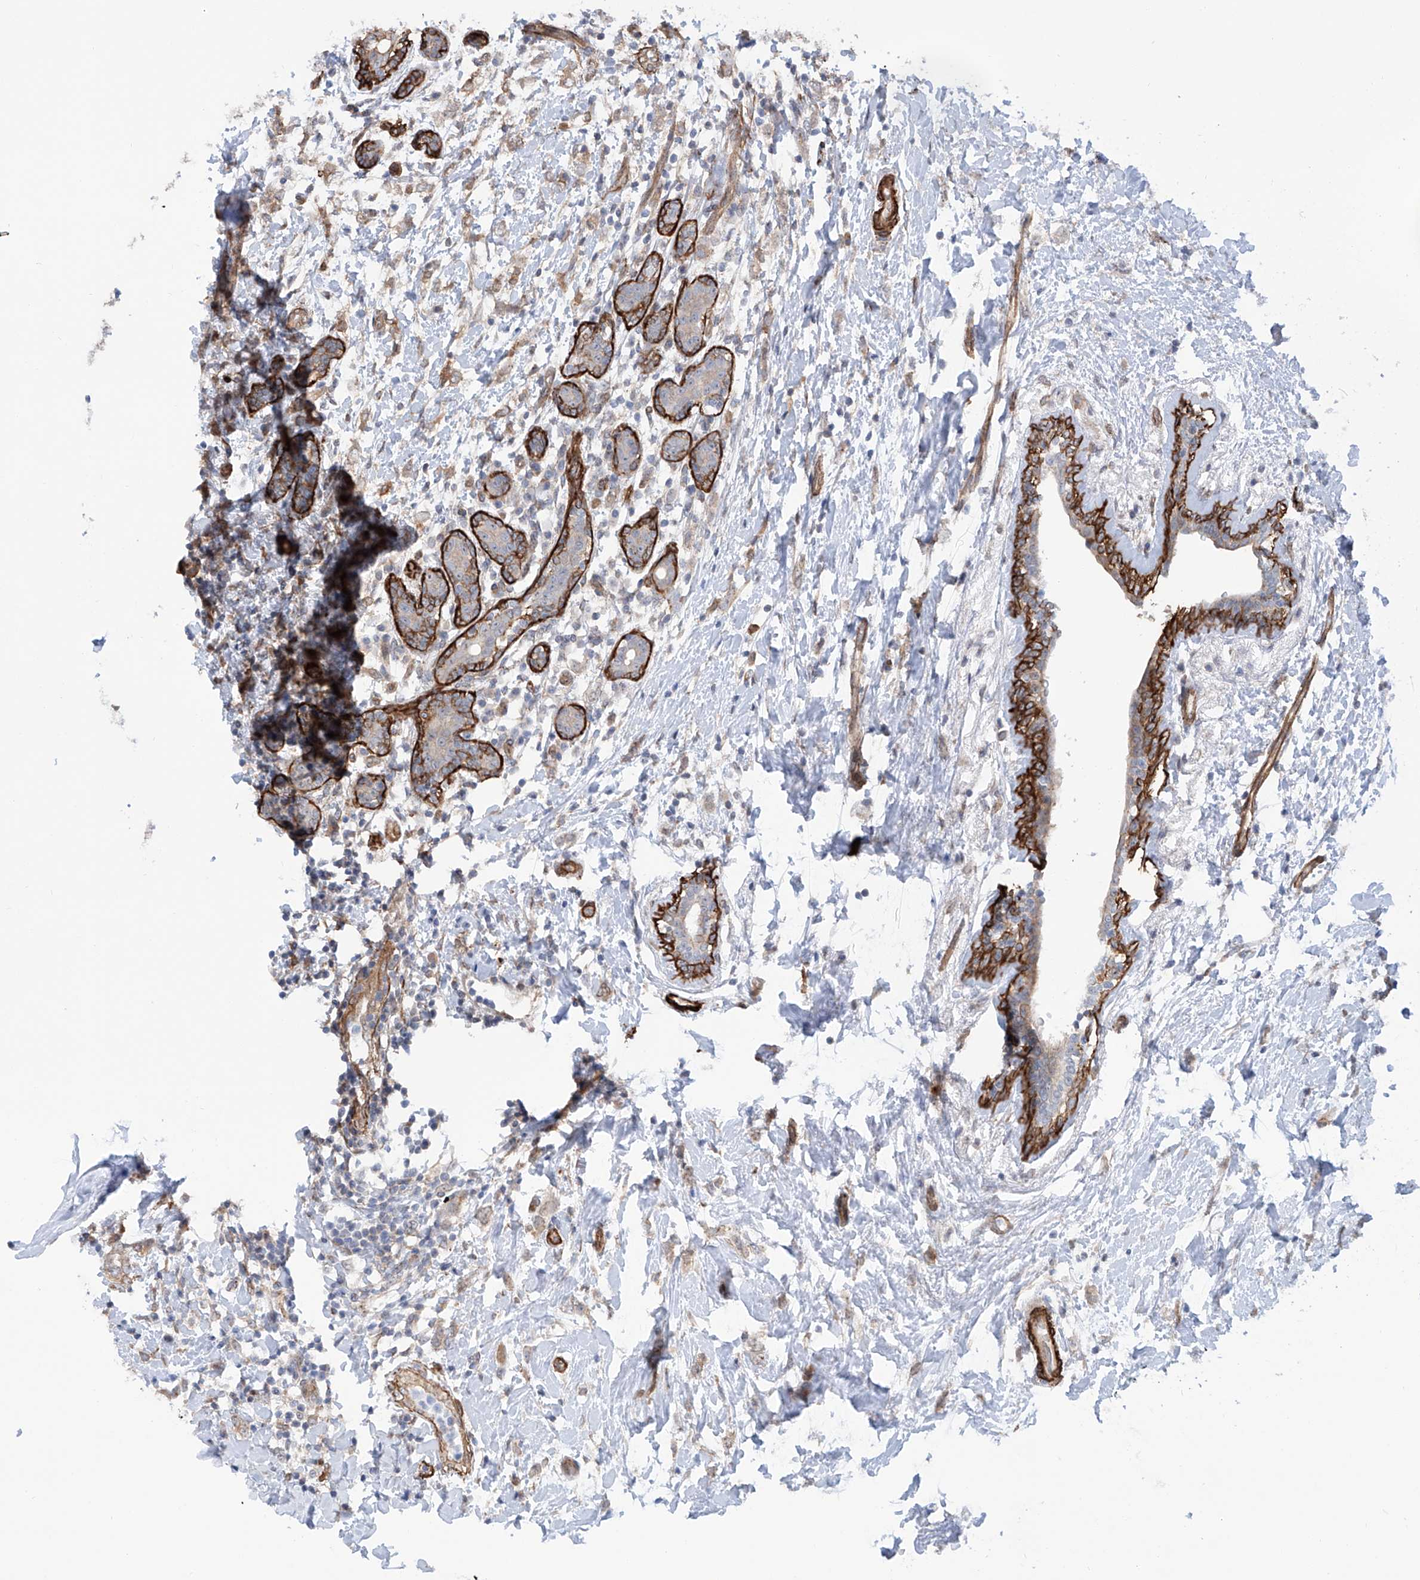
{"staining": {"intensity": "weak", "quantity": ">75%", "location": "cytoplasmic/membranous"}, "tissue": "breast cancer", "cell_type": "Tumor cells", "image_type": "cancer", "snomed": [{"axis": "morphology", "description": "Normal tissue, NOS"}, {"axis": "morphology", "description": "Lobular carcinoma"}, {"axis": "topography", "description": "Breast"}], "caption": "Breast lobular carcinoma stained with DAB IHC shows low levels of weak cytoplasmic/membranous expression in about >75% of tumor cells. (IHC, brightfield microscopy, high magnification).", "gene": "ZNF490", "patient": {"sex": "female", "age": 47}}